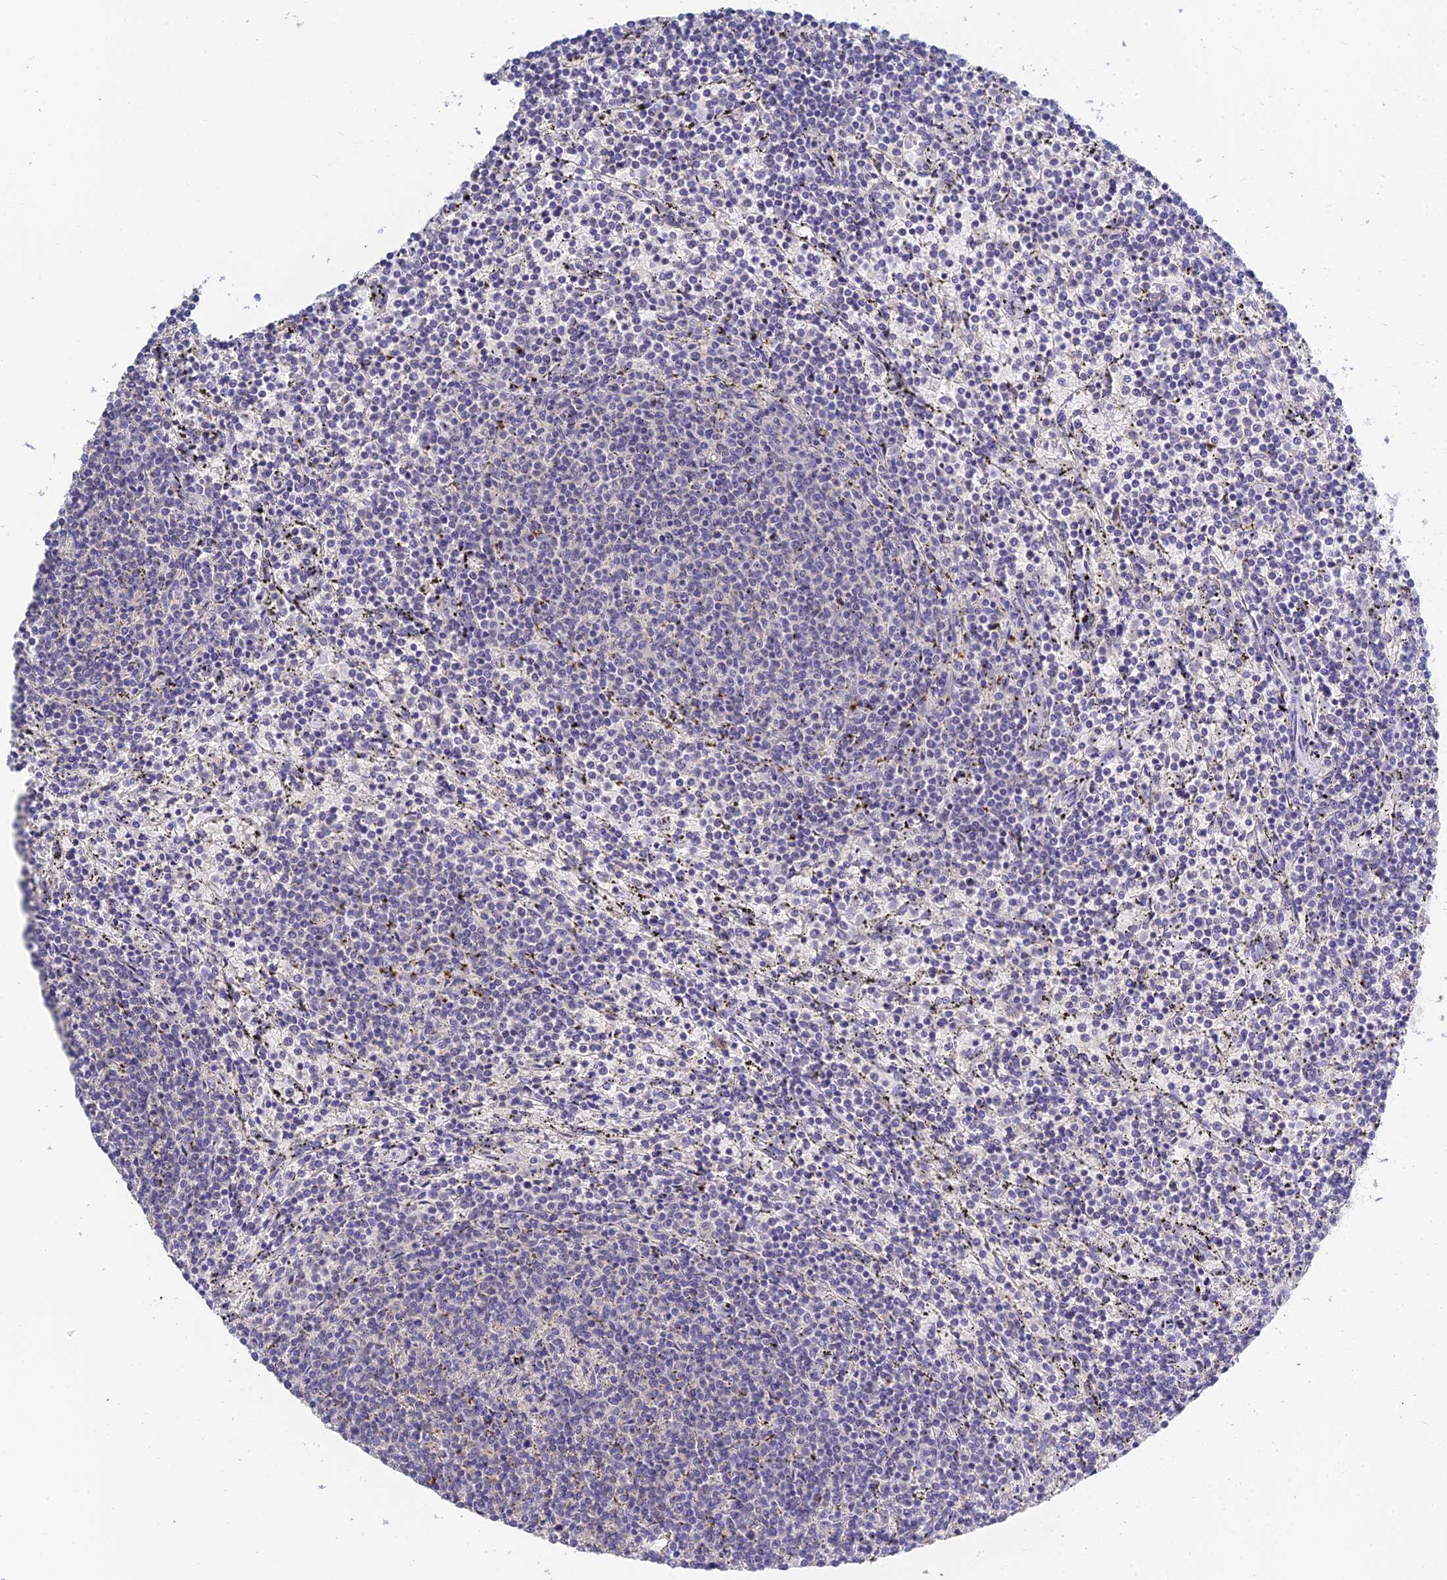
{"staining": {"intensity": "negative", "quantity": "none", "location": "none"}, "tissue": "lymphoma", "cell_type": "Tumor cells", "image_type": "cancer", "snomed": [{"axis": "morphology", "description": "Malignant lymphoma, non-Hodgkin's type, Low grade"}, {"axis": "topography", "description": "Spleen"}], "caption": "DAB (3,3'-diaminobenzidine) immunohistochemical staining of human low-grade malignant lymphoma, non-Hodgkin's type demonstrates no significant positivity in tumor cells.", "gene": "HOXB1", "patient": {"sex": "female", "age": 50}}